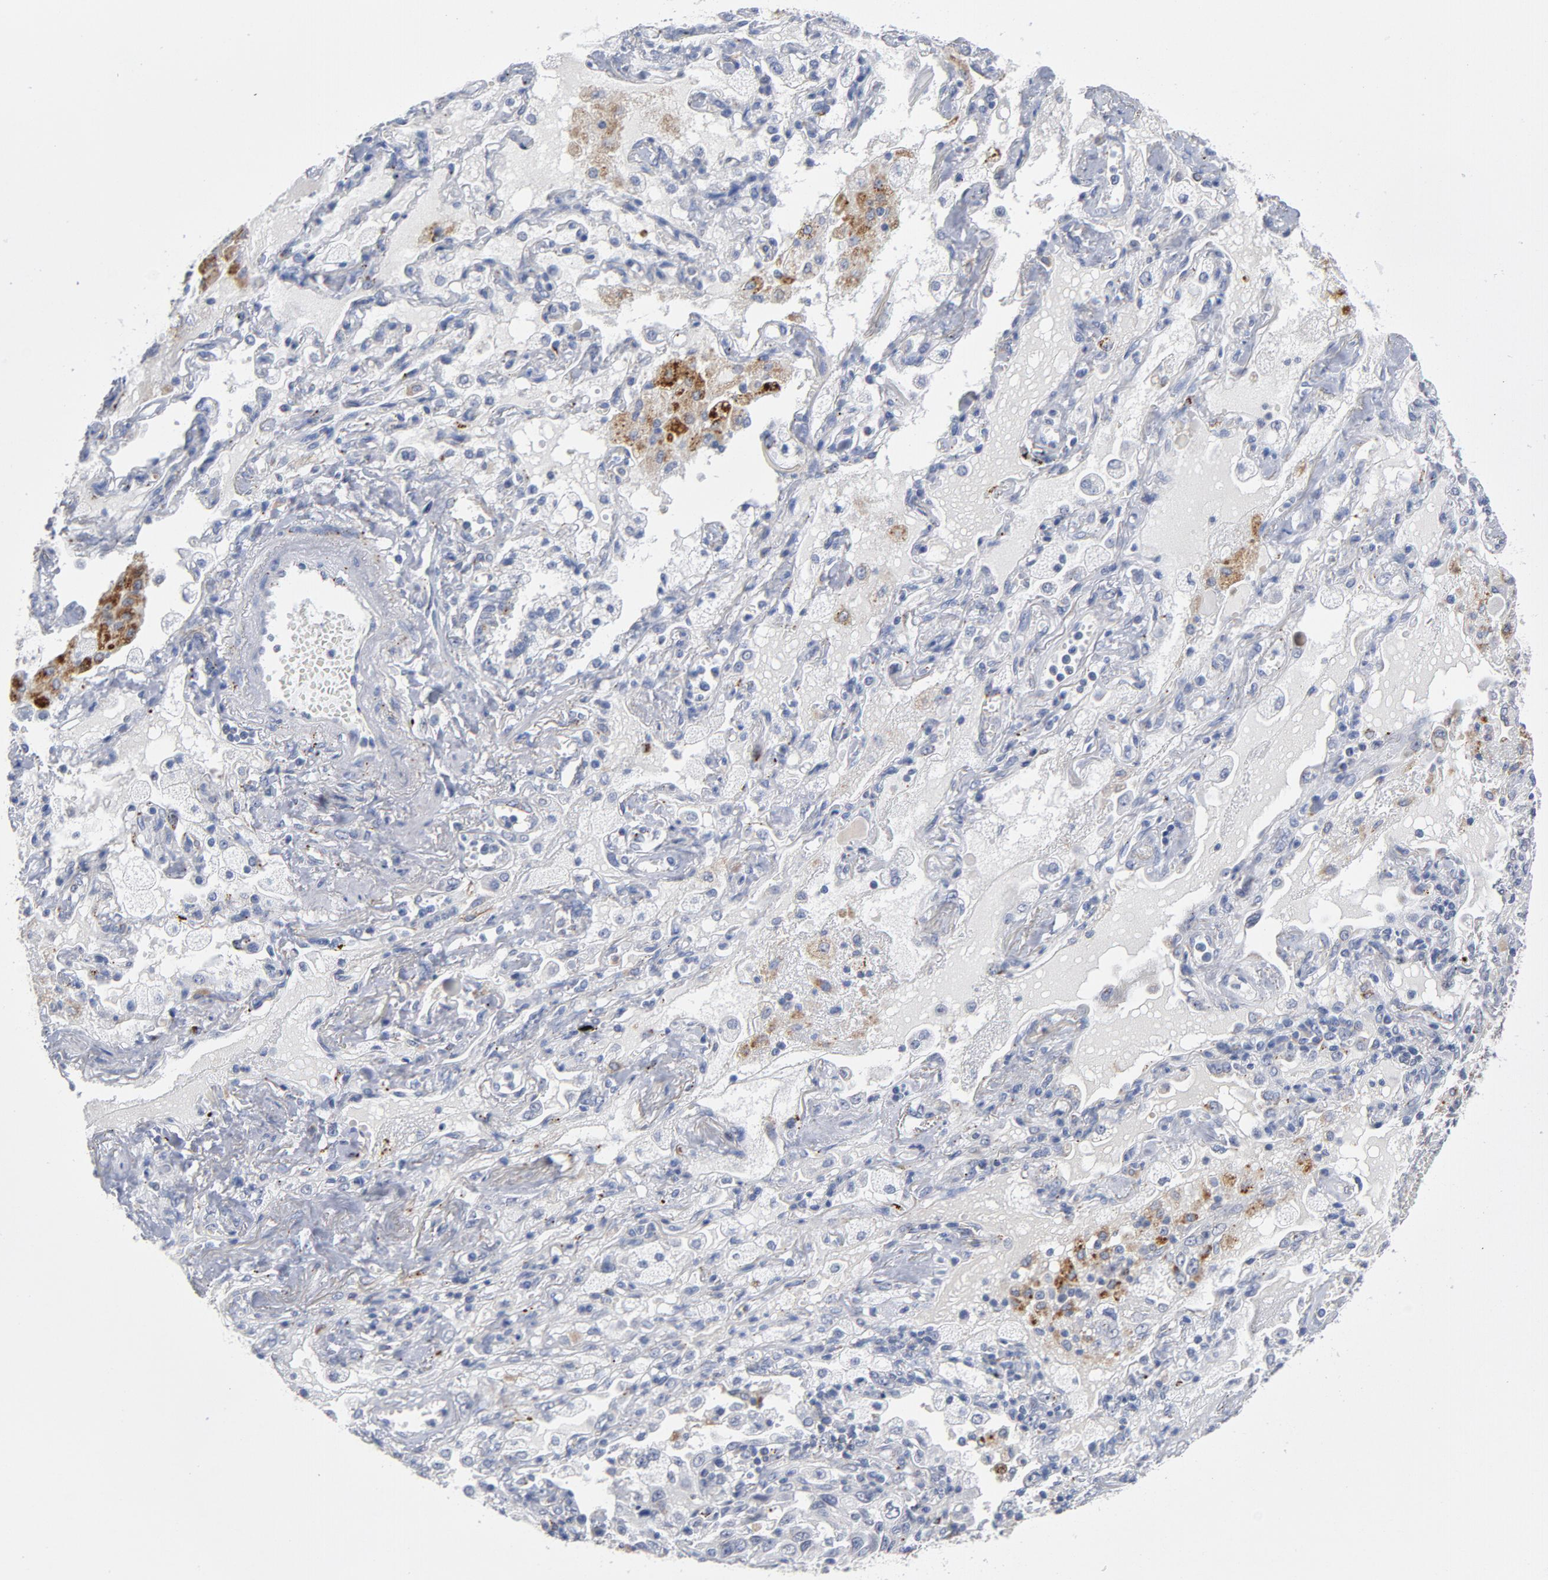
{"staining": {"intensity": "negative", "quantity": "none", "location": "none"}, "tissue": "lung cancer", "cell_type": "Tumor cells", "image_type": "cancer", "snomed": [{"axis": "morphology", "description": "Squamous cell carcinoma, NOS"}, {"axis": "topography", "description": "Lung"}], "caption": "A photomicrograph of squamous cell carcinoma (lung) stained for a protein exhibits no brown staining in tumor cells.", "gene": "AKT2", "patient": {"sex": "female", "age": 76}}